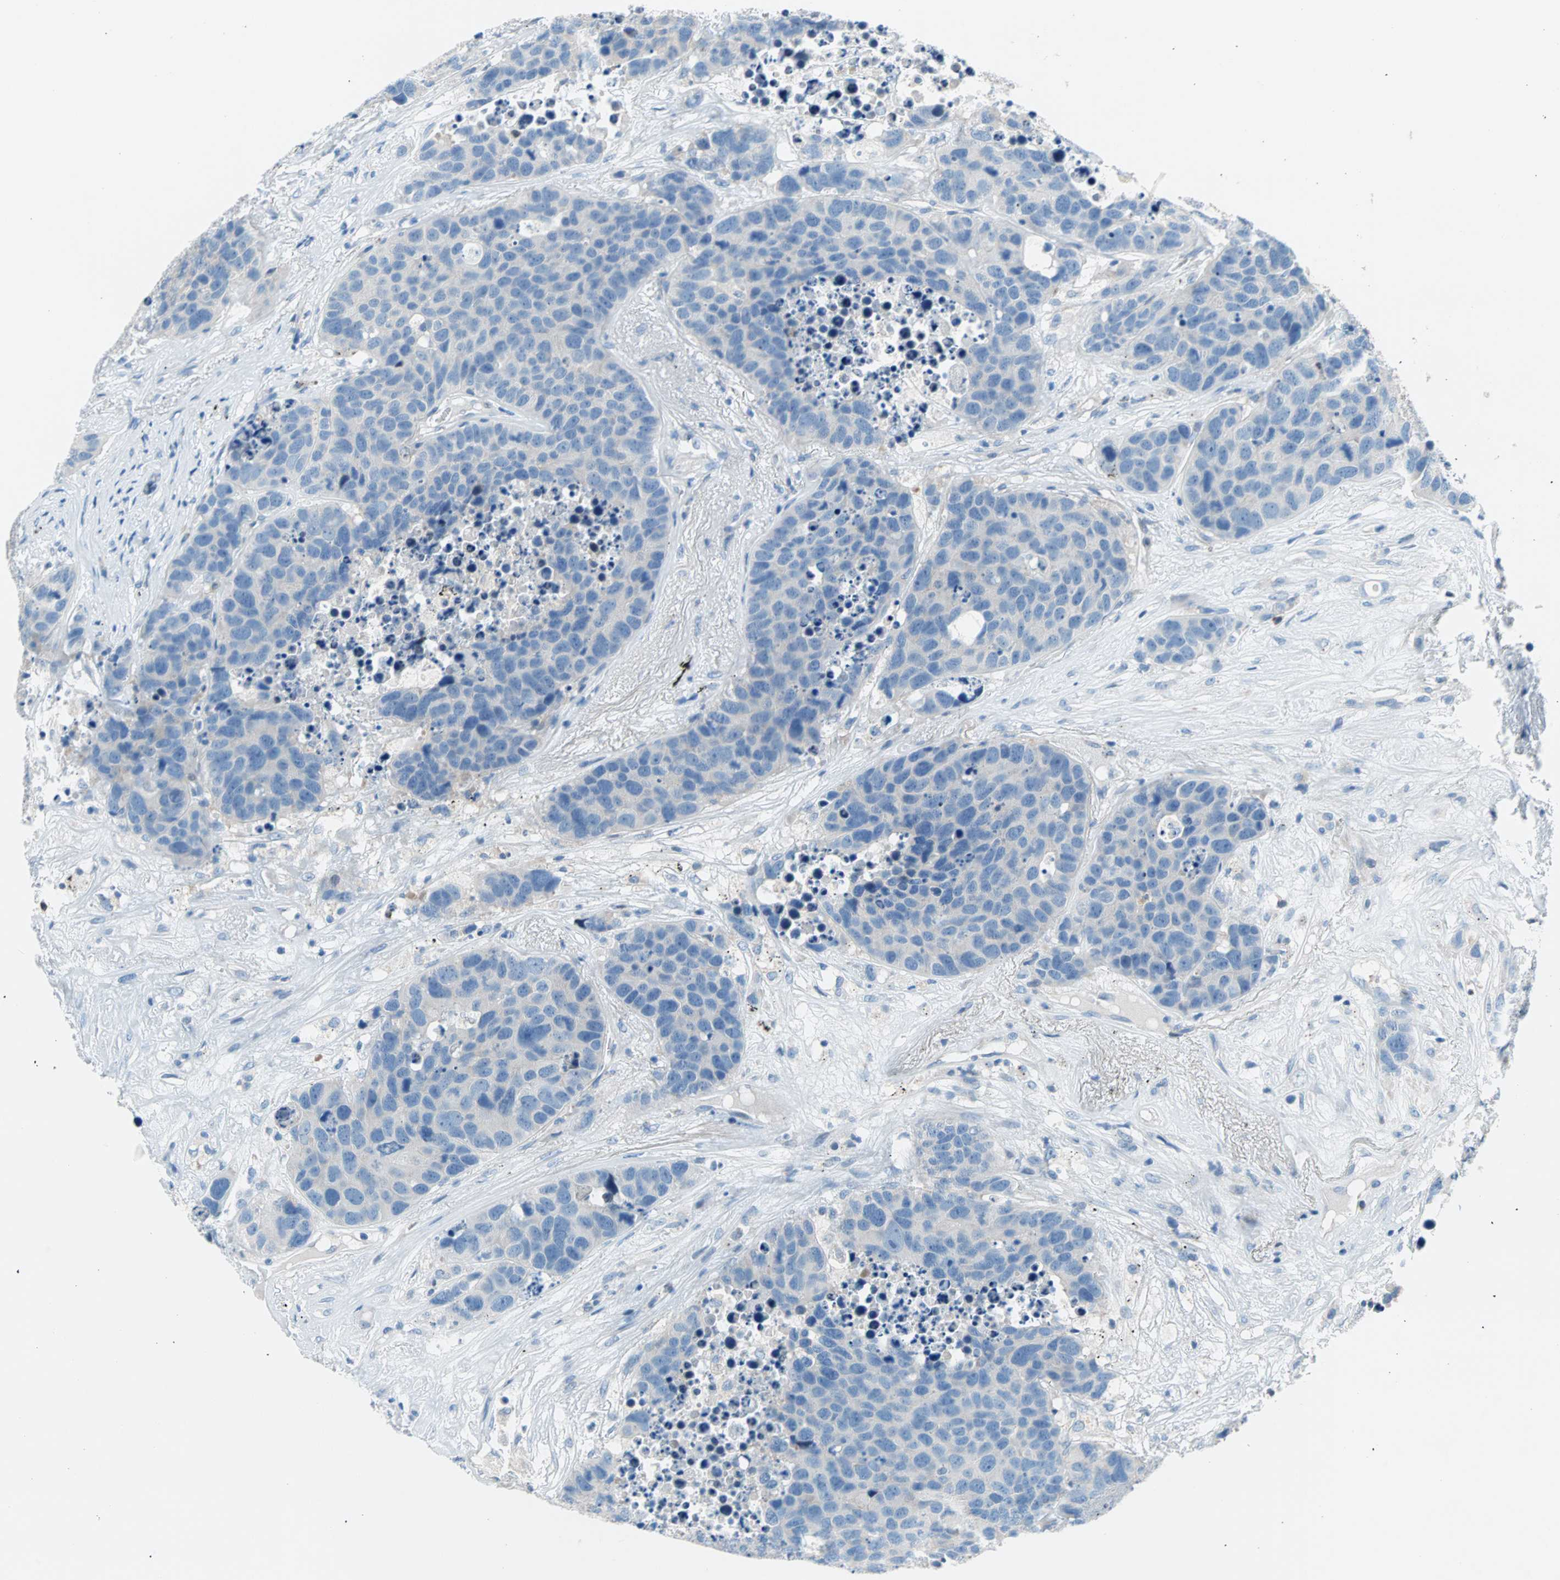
{"staining": {"intensity": "negative", "quantity": "none", "location": "none"}, "tissue": "carcinoid", "cell_type": "Tumor cells", "image_type": "cancer", "snomed": [{"axis": "morphology", "description": "Carcinoid, malignant, NOS"}, {"axis": "topography", "description": "Lung"}], "caption": "Carcinoid (malignant) was stained to show a protein in brown. There is no significant positivity in tumor cells.", "gene": "TMEM163", "patient": {"sex": "male", "age": 60}}